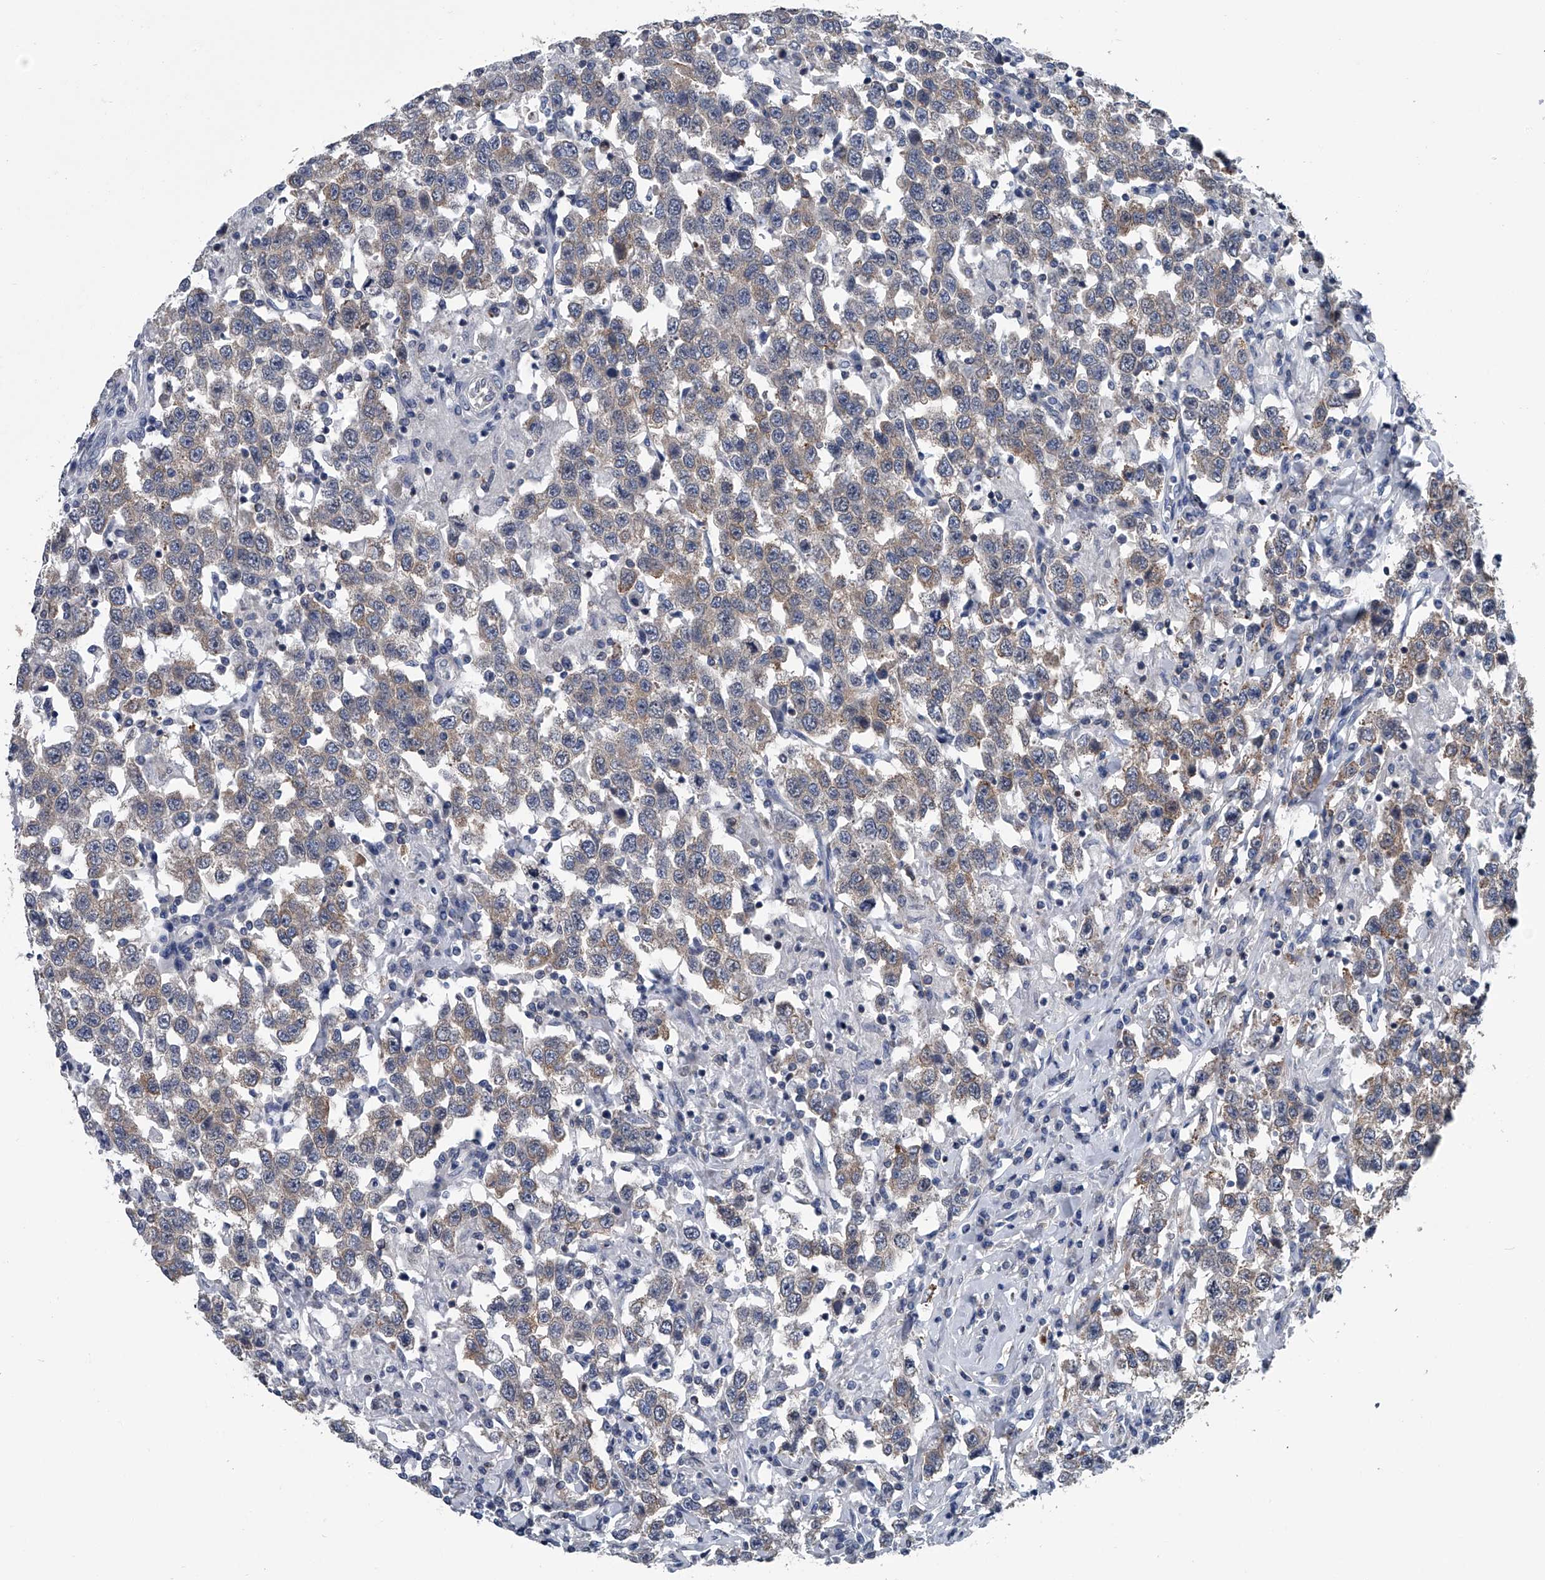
{"staining": {"intensity": "moderate", "quantity": "25%-75%", "location": "cytoplasmic/membranous"}, "tissue": "testis cancer", "cell_type": "Tumor cells", "image_type": "cancer", "snomed": [{"axis": "morphology", "description": "Seminoma, NOS"}, {"axis": "topography", "description": "Testis"}], "caption": "Moderate cytoplasmic/membranous staining is present in approximately 25%-75% of tumor cells in testis cancer (seminoma).", "gene": "PPP2R5D", "patient": {"sex": "male", "age": 41}}